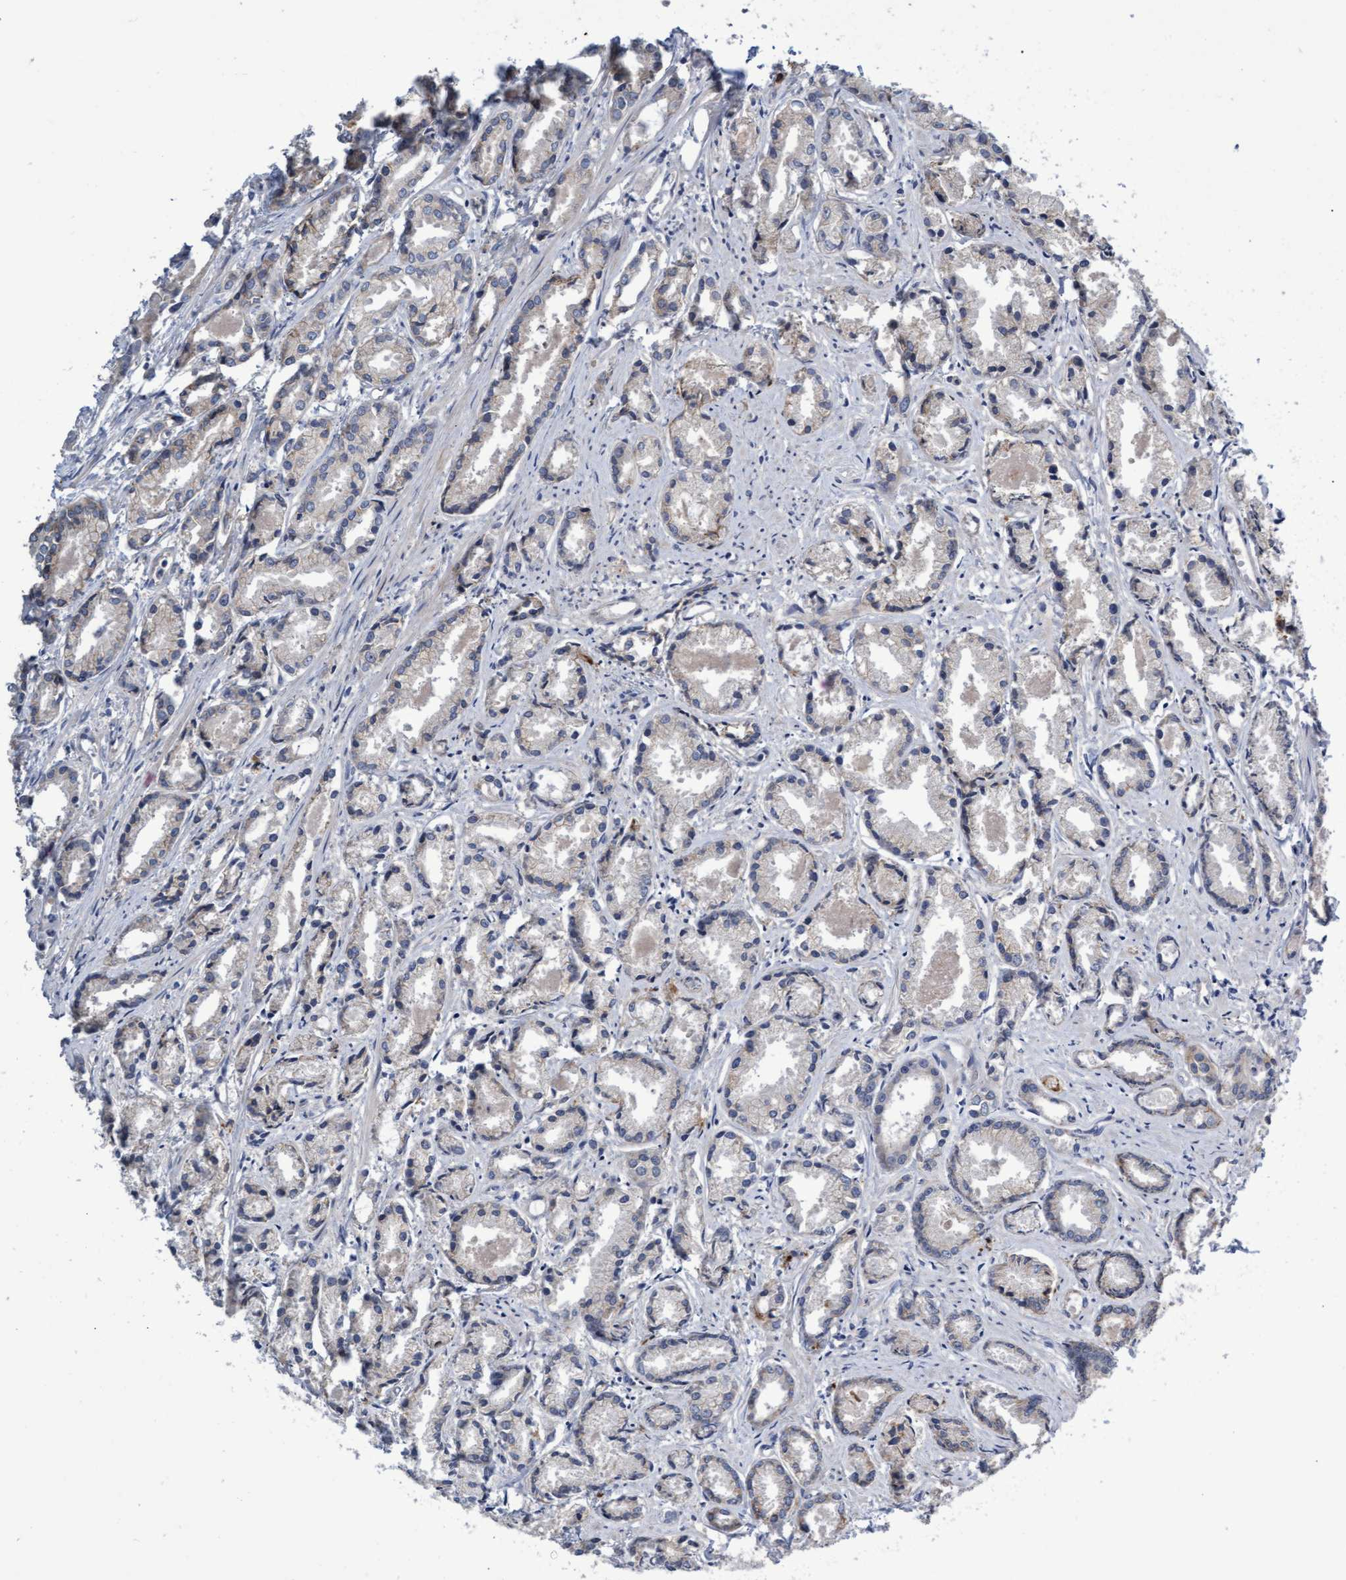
{"staining": {"intensity": "negative", "quantity": "none", "location": "none"}, "tissue": "prostate cancer", "cell_type": "Tumor cells", "image_type": "cancer", "snomed": [{"axis": "morphology", "description": "Adenocarcinoma, Low grade"}, {"axis": "topography", "description": "Prostate"}], "caption": "This is an immunohistochemistry (IHC) image of human prostate adenocarcinoma (low-grade). There is no expression in tumor cells.", "gene": "ABCF2", "patient": {"sex": "male", "age": 72}}